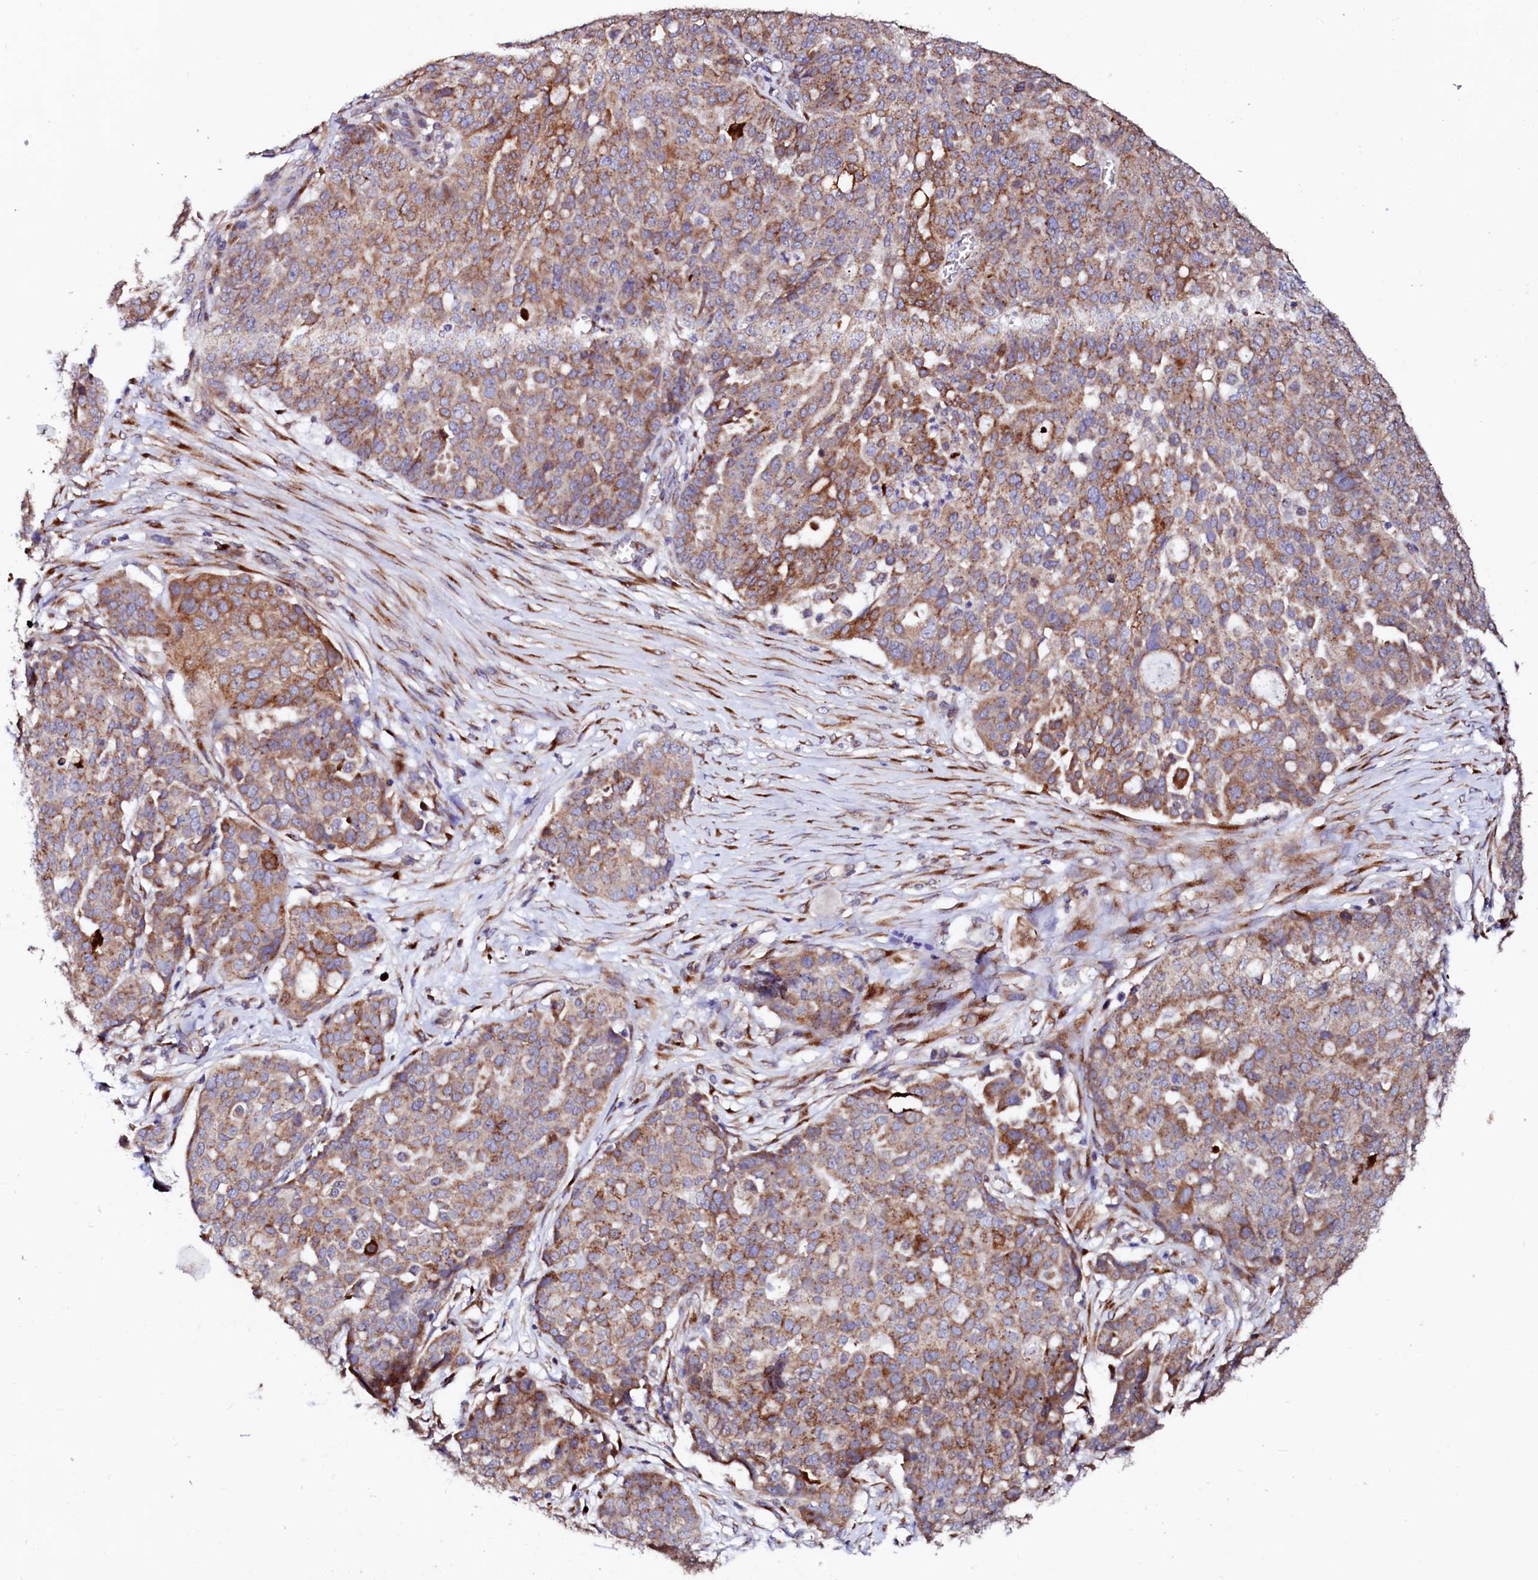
{"staining": {"intensity": "moderate", "quantity": ">75%", "location": "cytoplasmic/membranous"}, "tissue": "ovarian cancer", "cell_type": "Tumor cells", "image_type": "cancer", "snomed": [{"axis": "morphology", "description": "Cystadenocarcinoma, serous, NOS"}, {"axis": "topography", "description": "Soft tissue"}, {"axis": "topography", "description": "Ovary"}], "caption": "DAB (3,3'-diaminobenzidine) immunohistochemical staining of human ovarian serous cystadenocarcinoma shows moderate cytoplasmic/membranous protein expression in approximately >75% of tumor cells.", "gene": "LMAN1", "patient": {"sex": "female", "age": 57}}